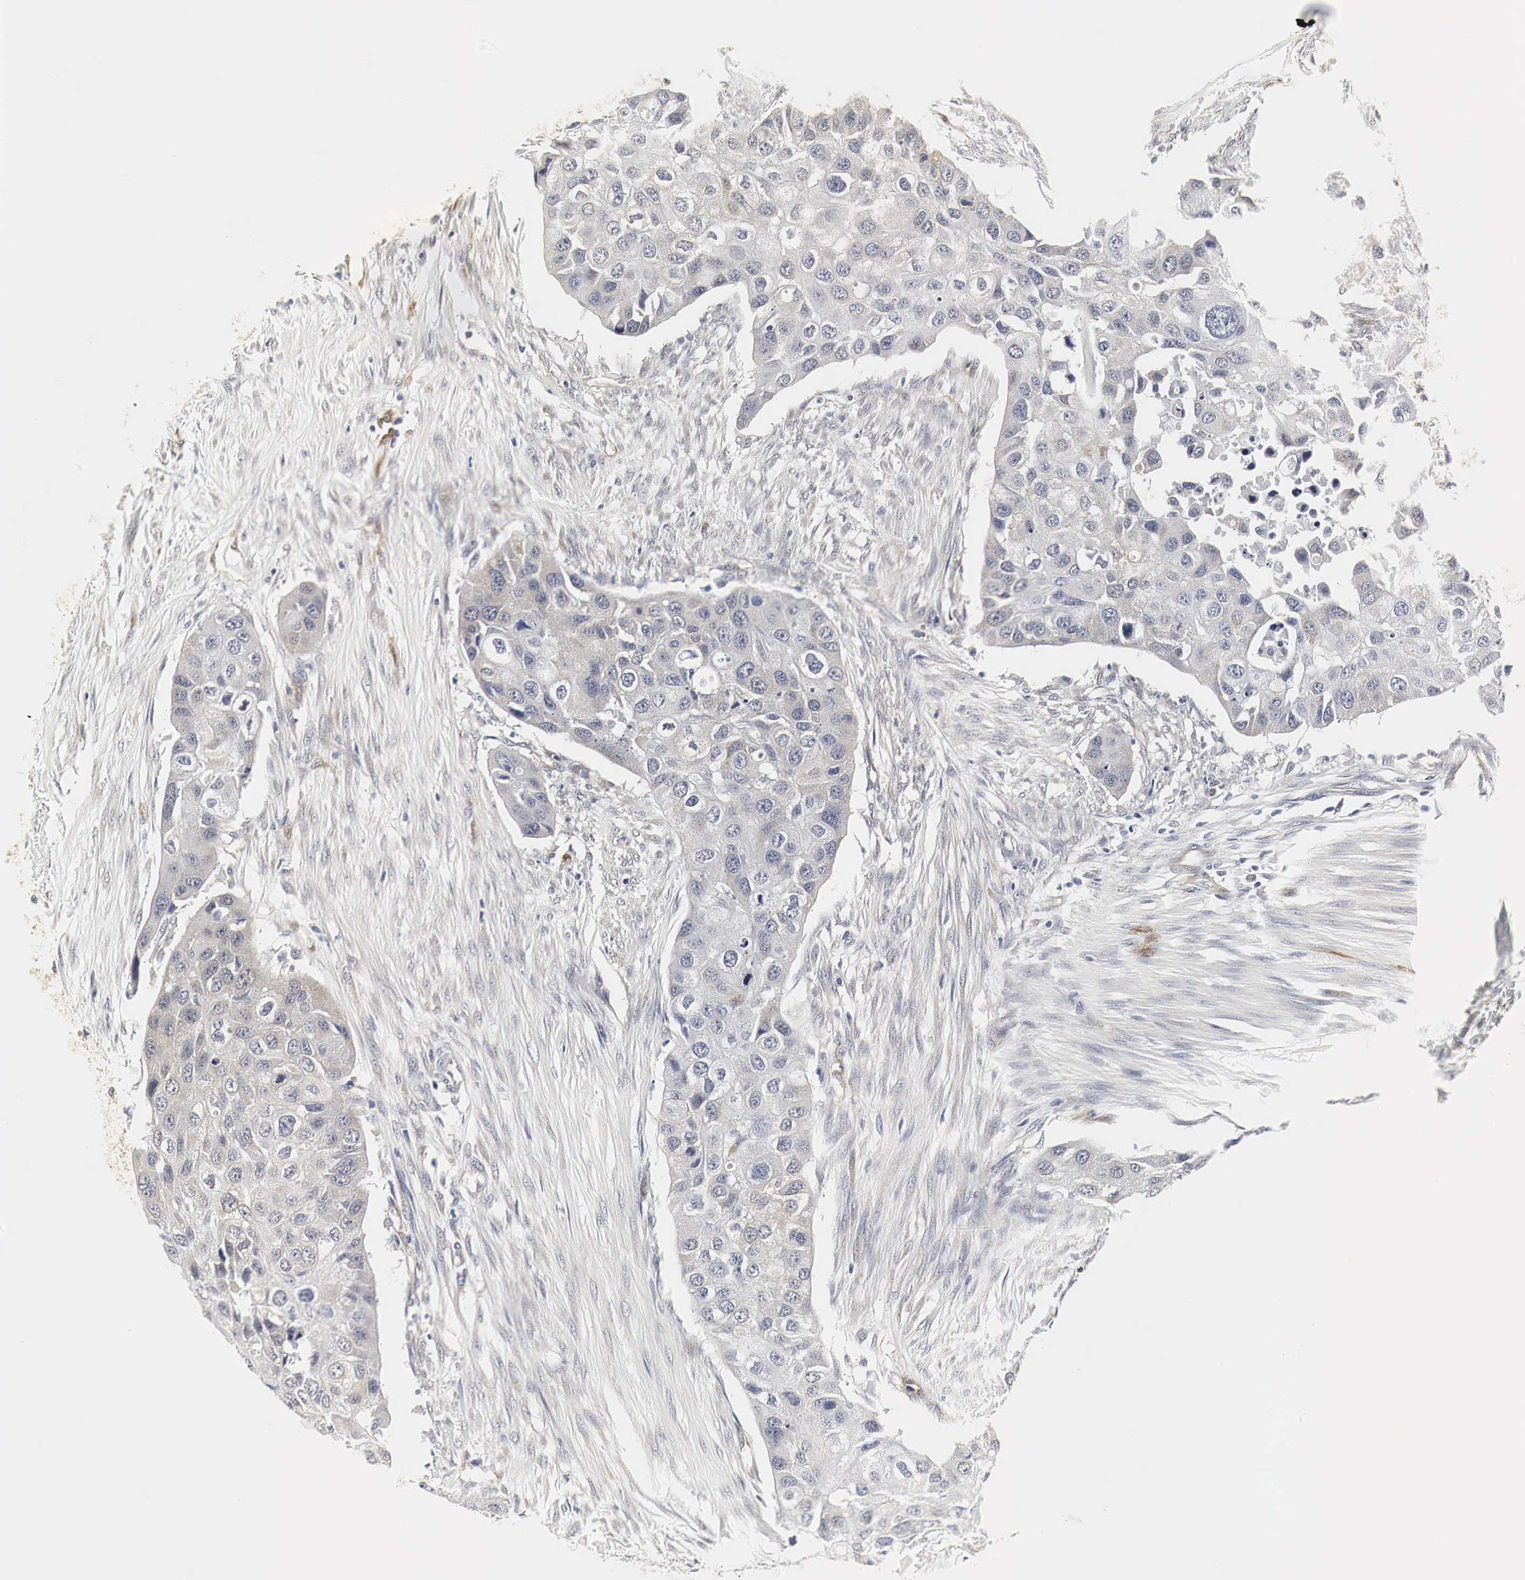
{"staining": {"intensity": "negative", "quantity": "none", "location": "none"}, "tissue": "urothelial cancer", "cell_type": "Tumor cells", "image_type": "cancer", "snomed": [{"axis": "morphology", "description": "Urothelial carcinoma, High grade"}, {"axis": "topography", "description": "Urinary bladder"}], "caption": "High magnification brightfield microscopy of high-grade urothelial carcinoma stained with DAB (brown) and counterstained with hematoxylin (blue): tumor cells show no significant positivity.", "gene": "SPIN1", "patient": {"sex": "male", "age": 55}}